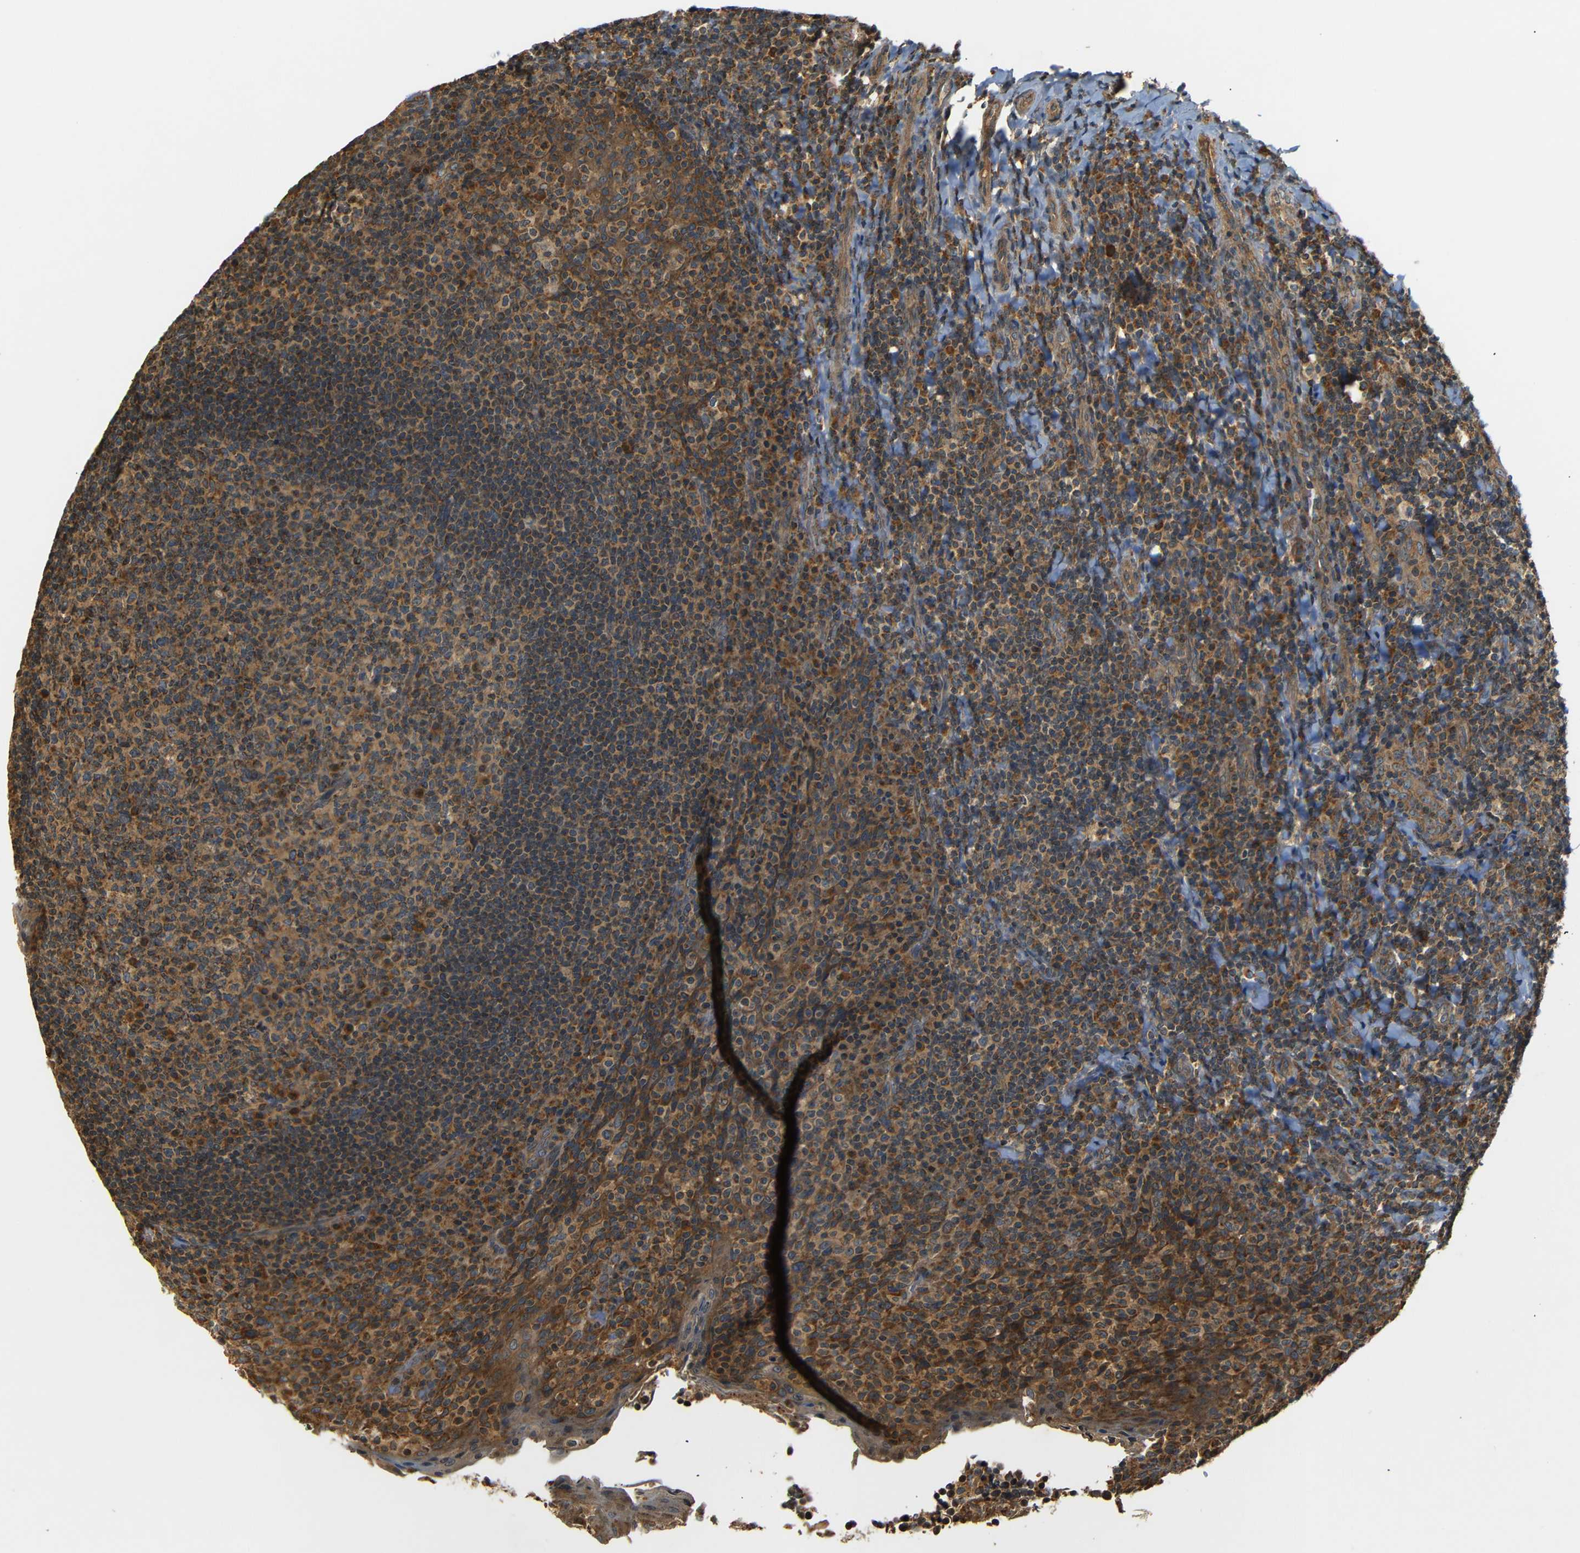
{"staining": {"intensity": "moderate", "quantity": ">75%", "location": "cytoplasmic/membranous"}, "tissue": "tonsil", "cell_type": "Germinal center cells", "image_type": "normal", "snomed": [{"axis": "morphology", "description": "Normal tissue, NOS"}, {"axis": "topography", "description": "Tonsil"}], "caption": "Protein positivity by immunohistochemistry demonstrates moderate cytoplasmic/membranous expression in approximately >75% of germinal center cells in benign tonsil.", "gene": "TANK", "patient": {"sex": "male", "age": 17}}